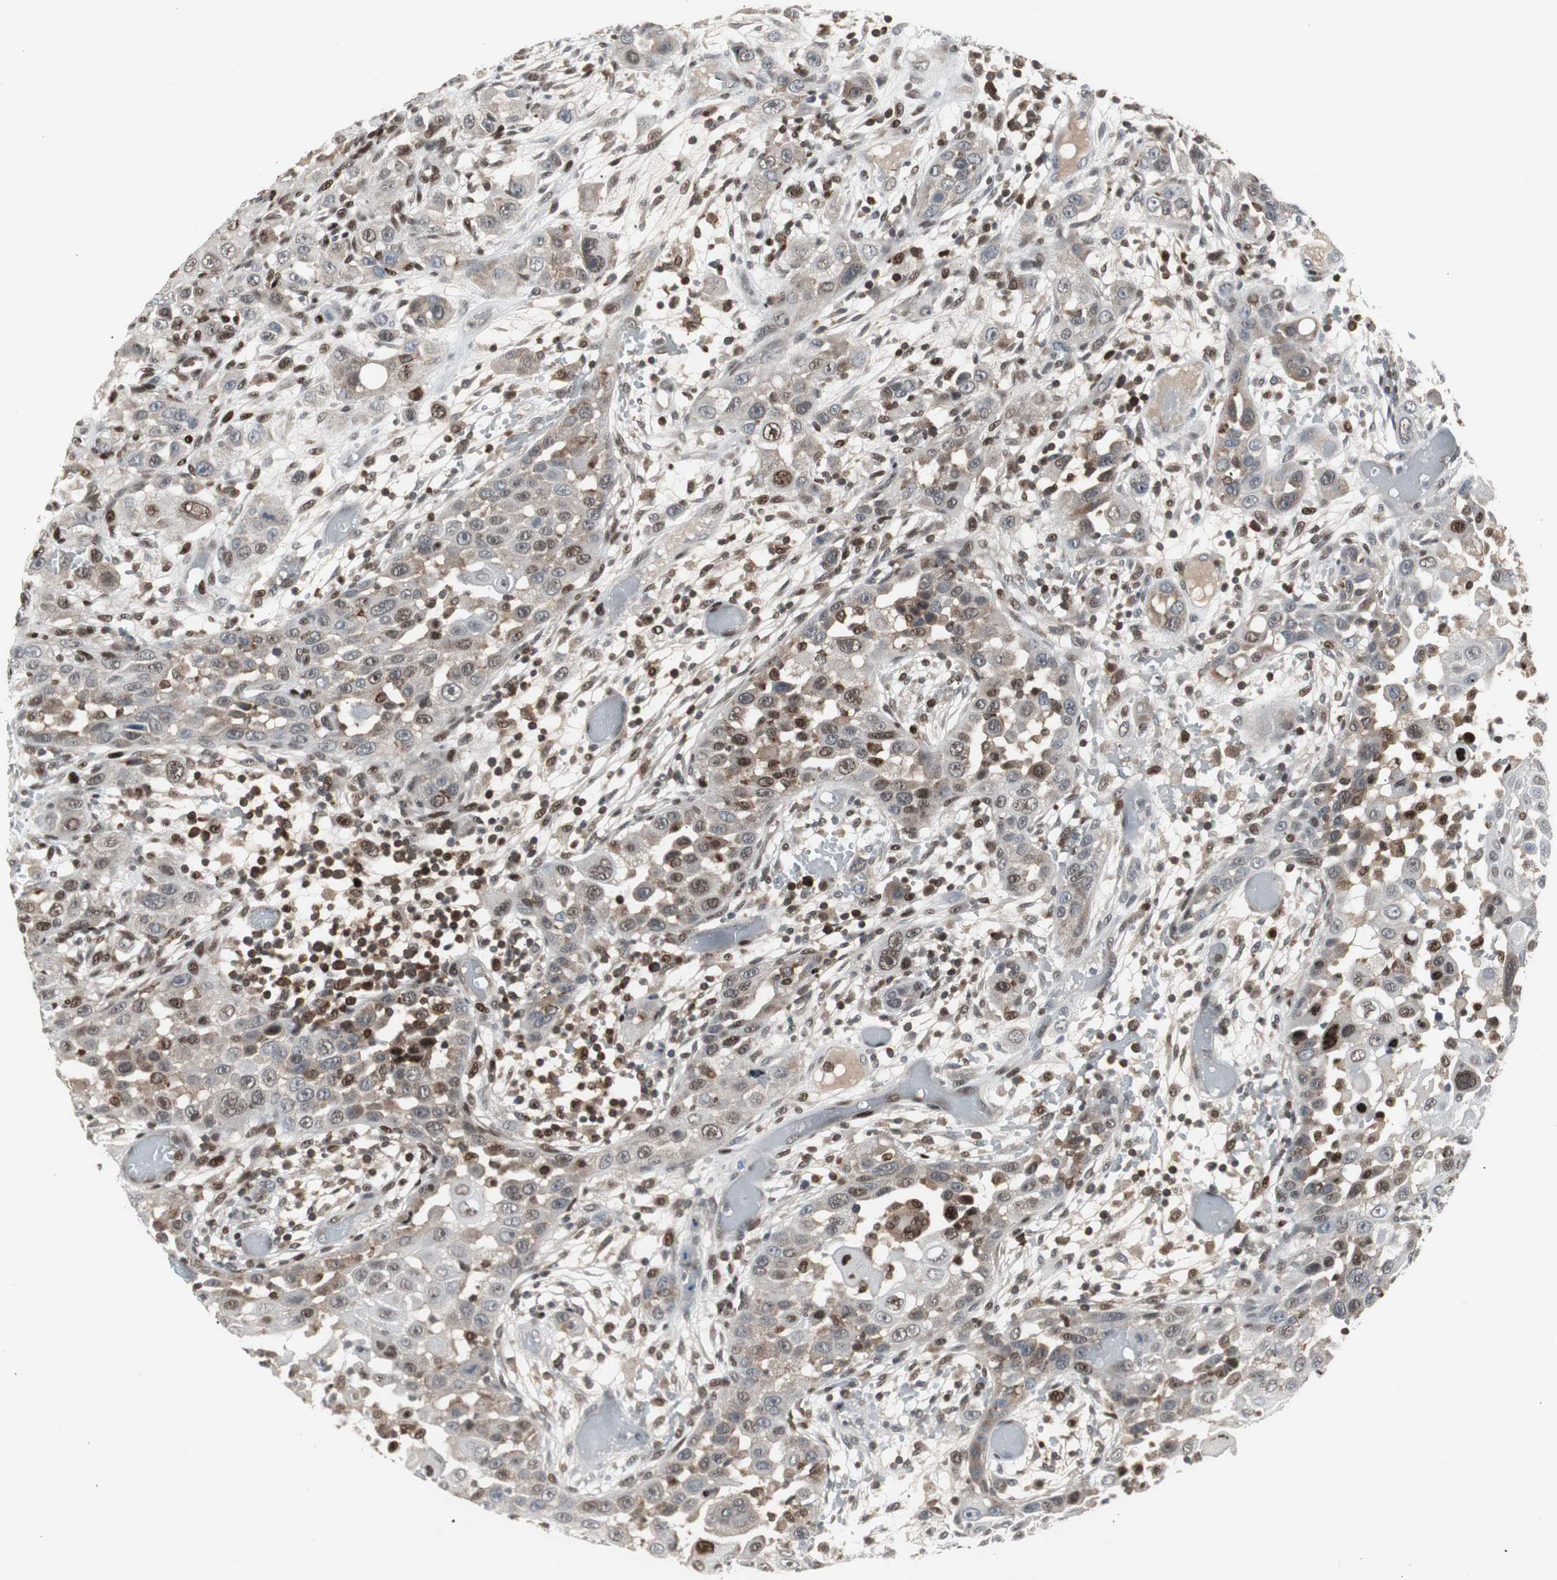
{"staining": {"intensity": "strong", "quantity": "25%-75%", "location": "cytoplasmic/membranous,nuclear"}, "tissue": "head and neck cancer", "cell_type": "Tumor cells", "image_type": "cancer", "snomed": [{"axis": "morphology", "description": "Carcinoma, NOS"}, {"axis": "topography", "description": "Head-Neck"}], "caption": "Head and neck carcinoma stained for a protein (brown) reveals strong cytoplasmic/membranous and nuclear positive expression in about 25%-75% of tumor cells.", "gene": "GRK2", "patient": {"sex": "male", "age": 87}}